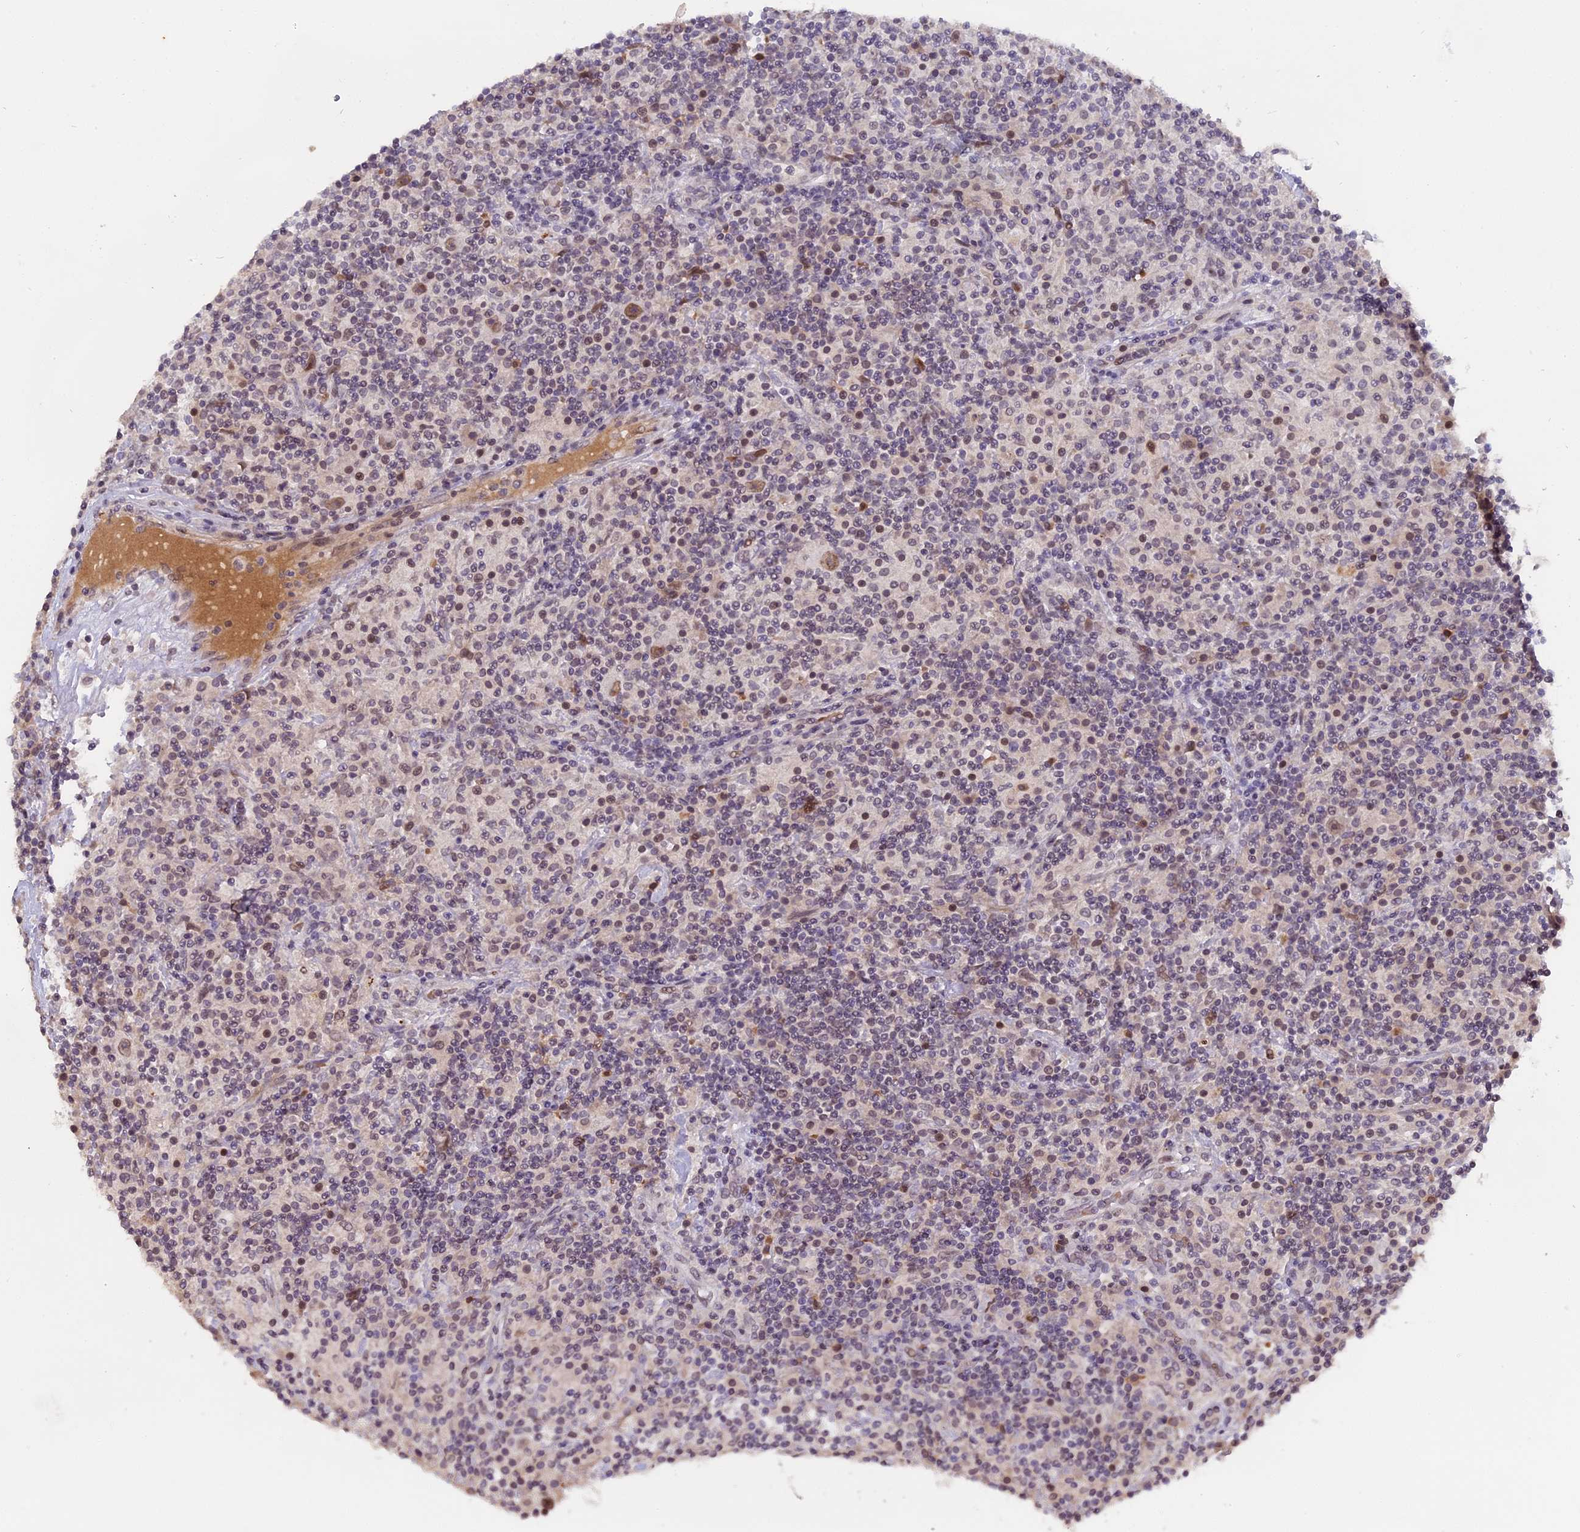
{"staining": {"intensity": "moderate", "quantity": ">75%", "location": "nuclear"}, "tissue": "lymphoma", "cell_type": "Tumor cells", "image_type": "cancer", "snomed": [{"axis": "morphology", "description": "Hodgkin's disease, NOS"}, {"axis": "topography", "description": "Lymph node"}], "caption": "Protein expression by immunohistochemistry (IHC) demonstrates moderate nuclear expression in approximately >75% of tumor cells in Hodgkin's disease. The protein of interest is stained brown, and the nuclei are stained in blue (DAB IHC with brightfield microscopy, high magnification).", "gene": "PYGO1", "patient": {"sex": "male", "age": 70}}